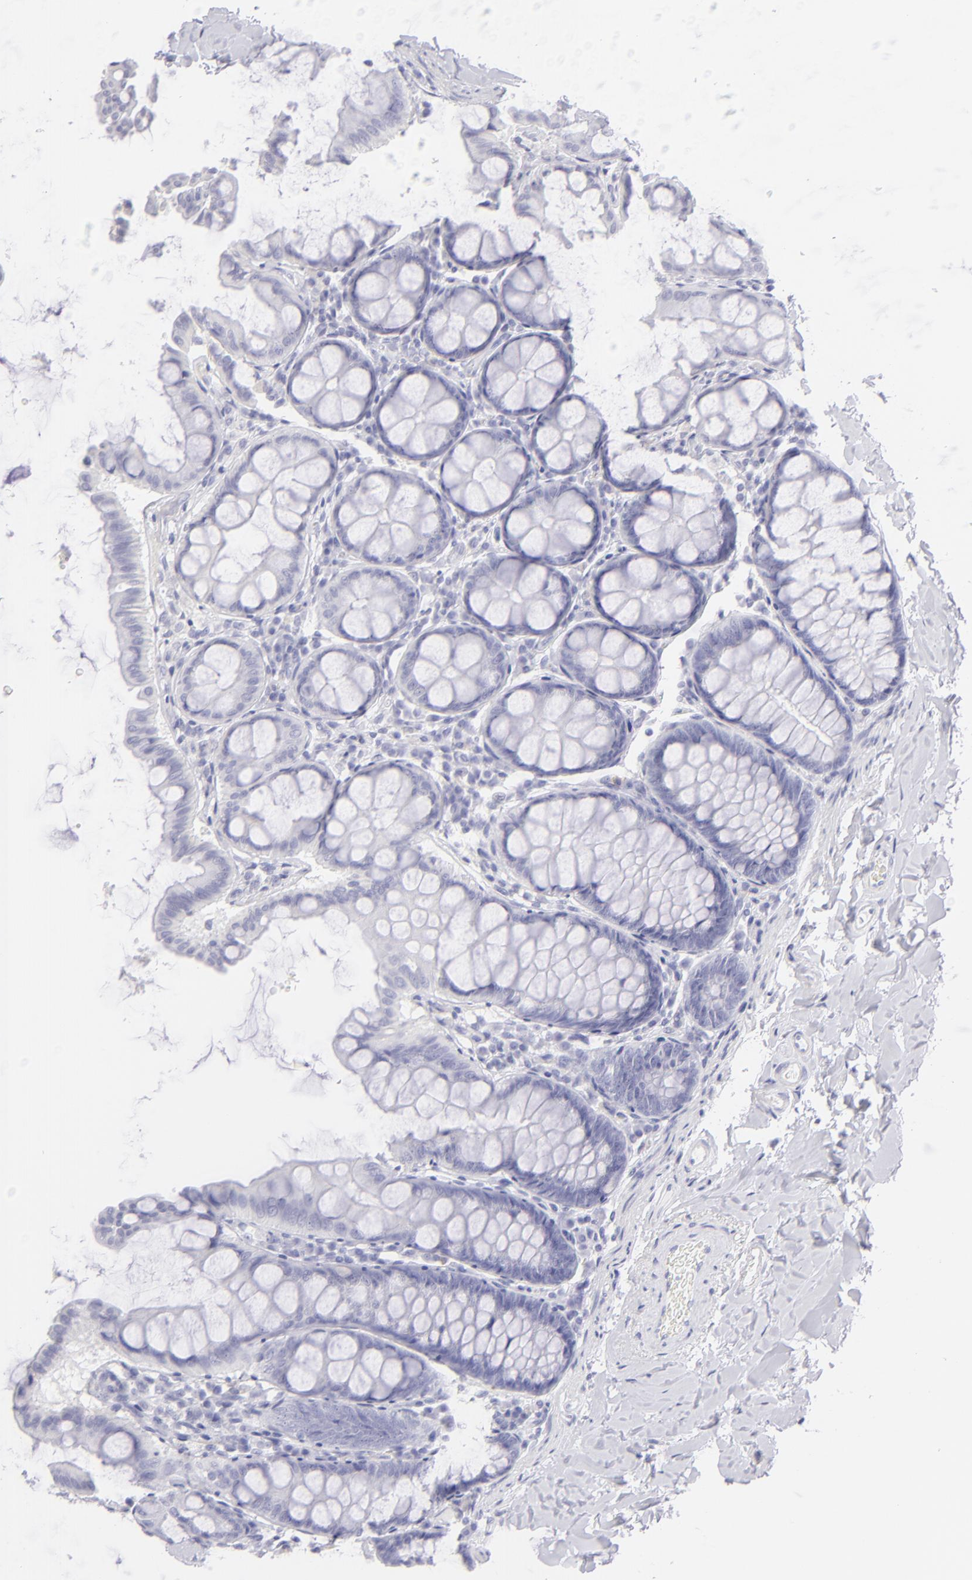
{"staining": {"intensity": "negative", "quantity": "none", "location": "none"}, "tissue": "colon", "cell_type": "Endothelial cells", "image_type": "normal", "snomed": [{"axis": "morphology", "description": "Normal tissue, NOS"}, {"axis": "topography", "description": "Colon"}], "caption": "This is an immunohistochemistry (IHC) photomicrograph of unremarkable human colon. There is no expression in endothelial cells.", "gene": "FCER2", "patient": {"sex": "female", "age": 61}}